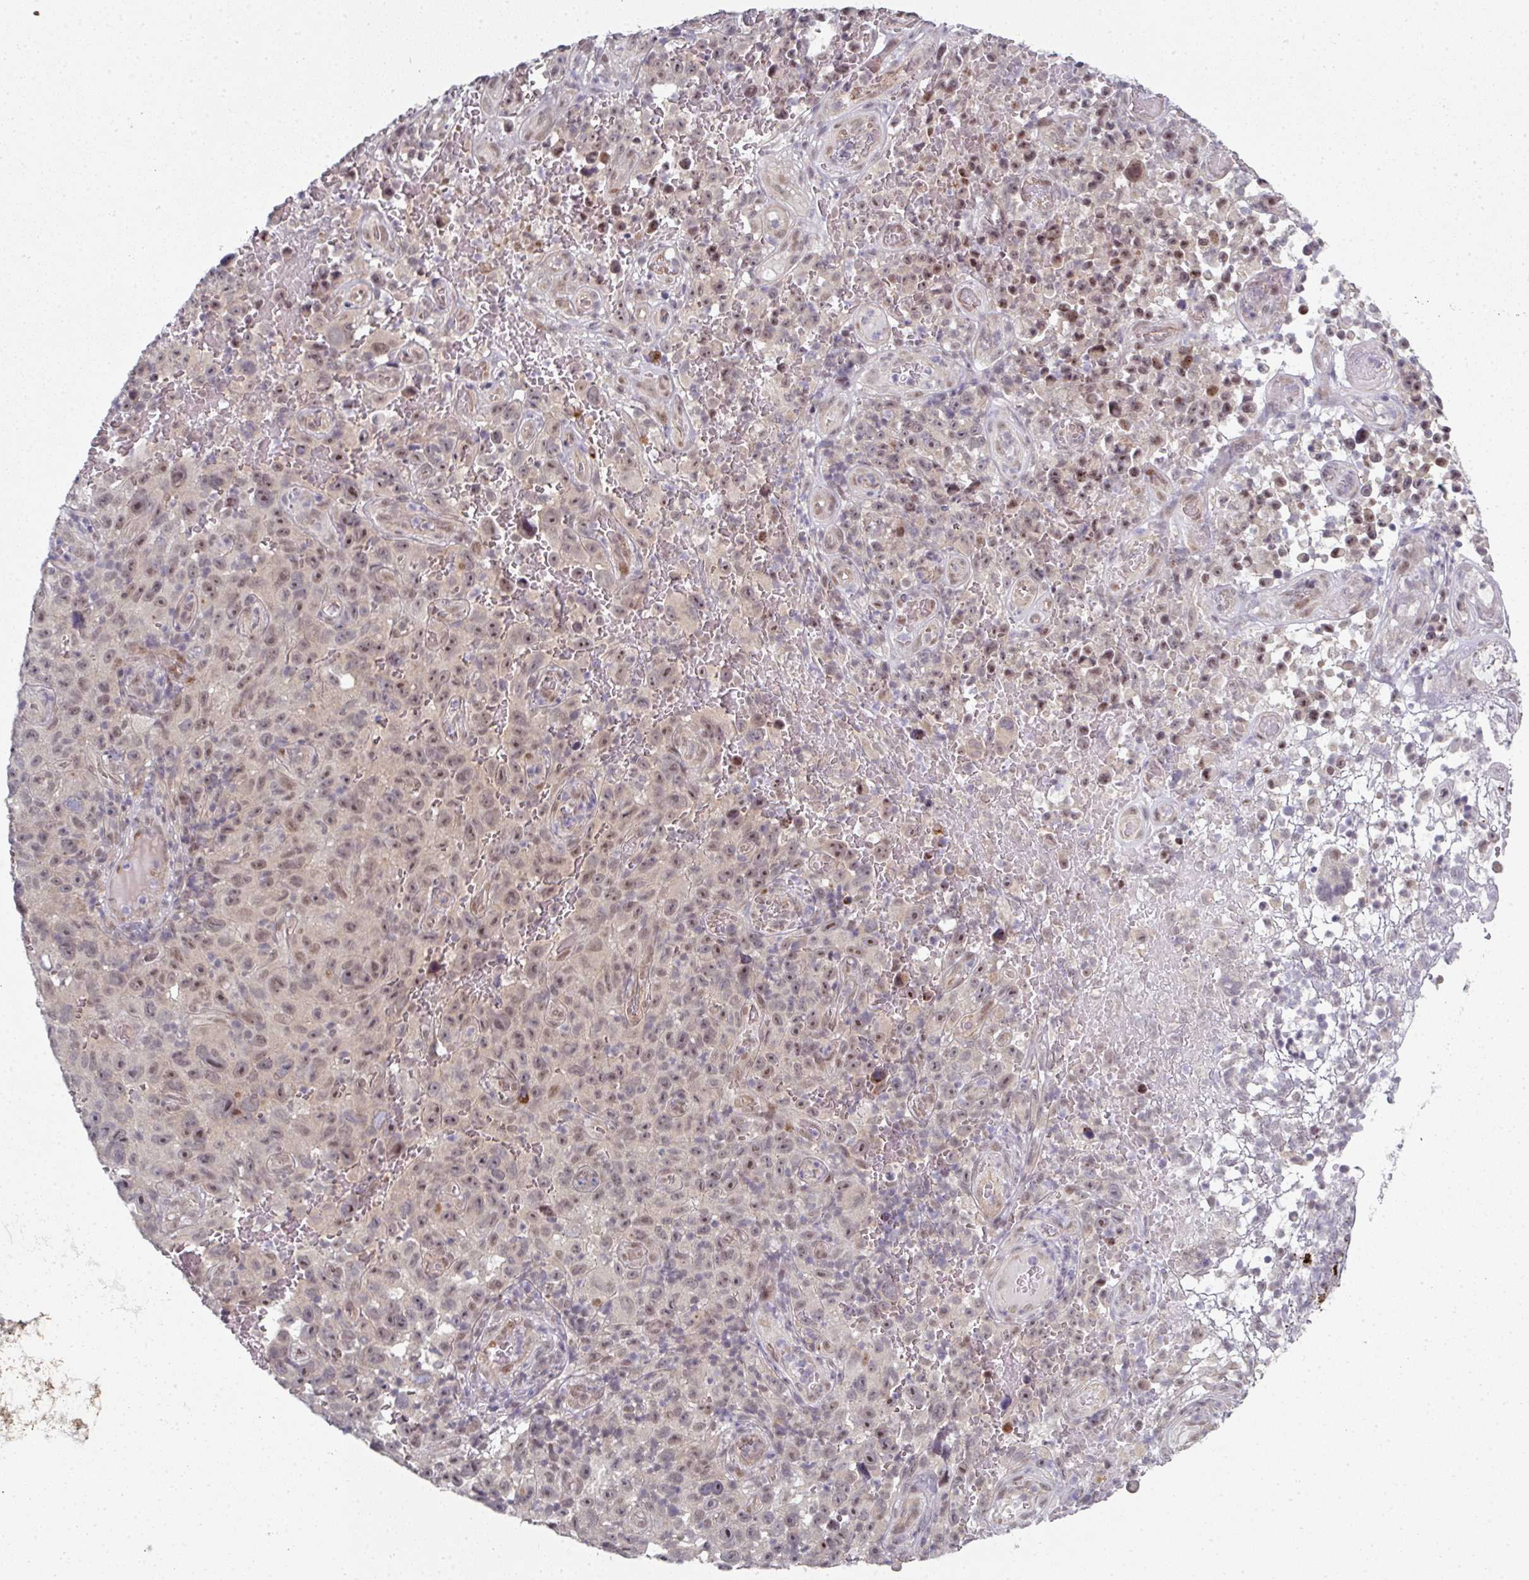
{"staining": {"intensity": "weak", "quantity": "25%-75%", "location": "nuclear"}, "tissue": "melanoma", "cell_type": "Tumor cells", "image_type": "cancer", "snomed": [{"axis": "morphology", "description": "Malignant melanoma, NOS"}, {"axis": "topography", "description": "Skin"}], "caption": "Protein expression analysis of human malignant melanoma reveals weak nuclear staining in approximately 25%-75% of tumor cells.", "gene": "TMCC1", "patient": {"sex": "female", "age": 82}}